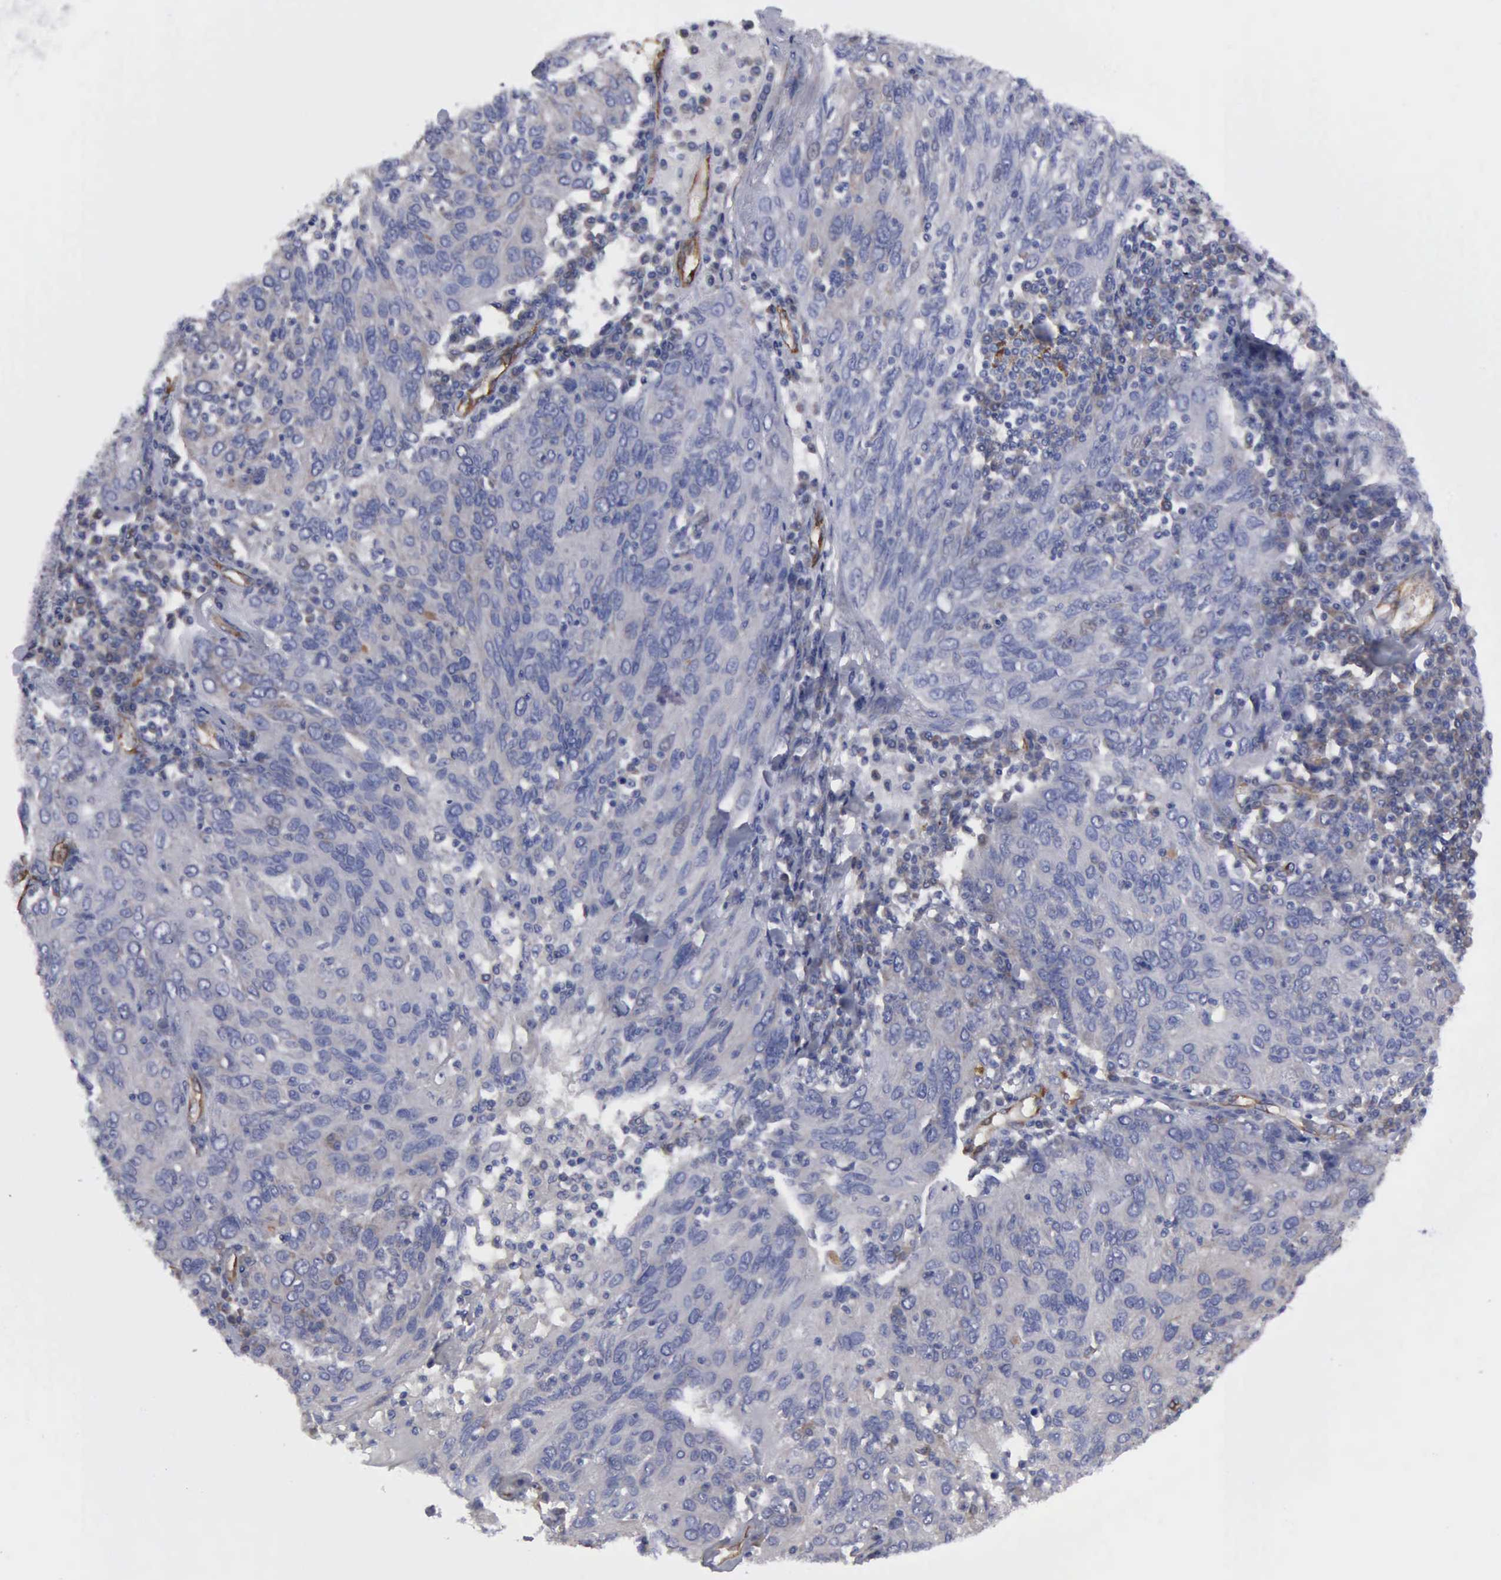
{"staining": {"intensity": "weak", "quantity": "<25%", "location": "cytoplasmic/membranous"}, "tissue": "ovarian cancer", "cell_type": "Tumor cells", "image_type": "cancer", "snomed": [{"axis": "morphology", "description": "Carcinoma, endometroid"}, {"axis": "topography", "description": "Ovary"}], "caption": "The IHC micrograph has no significant staining in tumor cells of ovarian endometroid carcinoma tissue.", "gene": "RDX", "patient": {"sex": "female", "age": 50}}